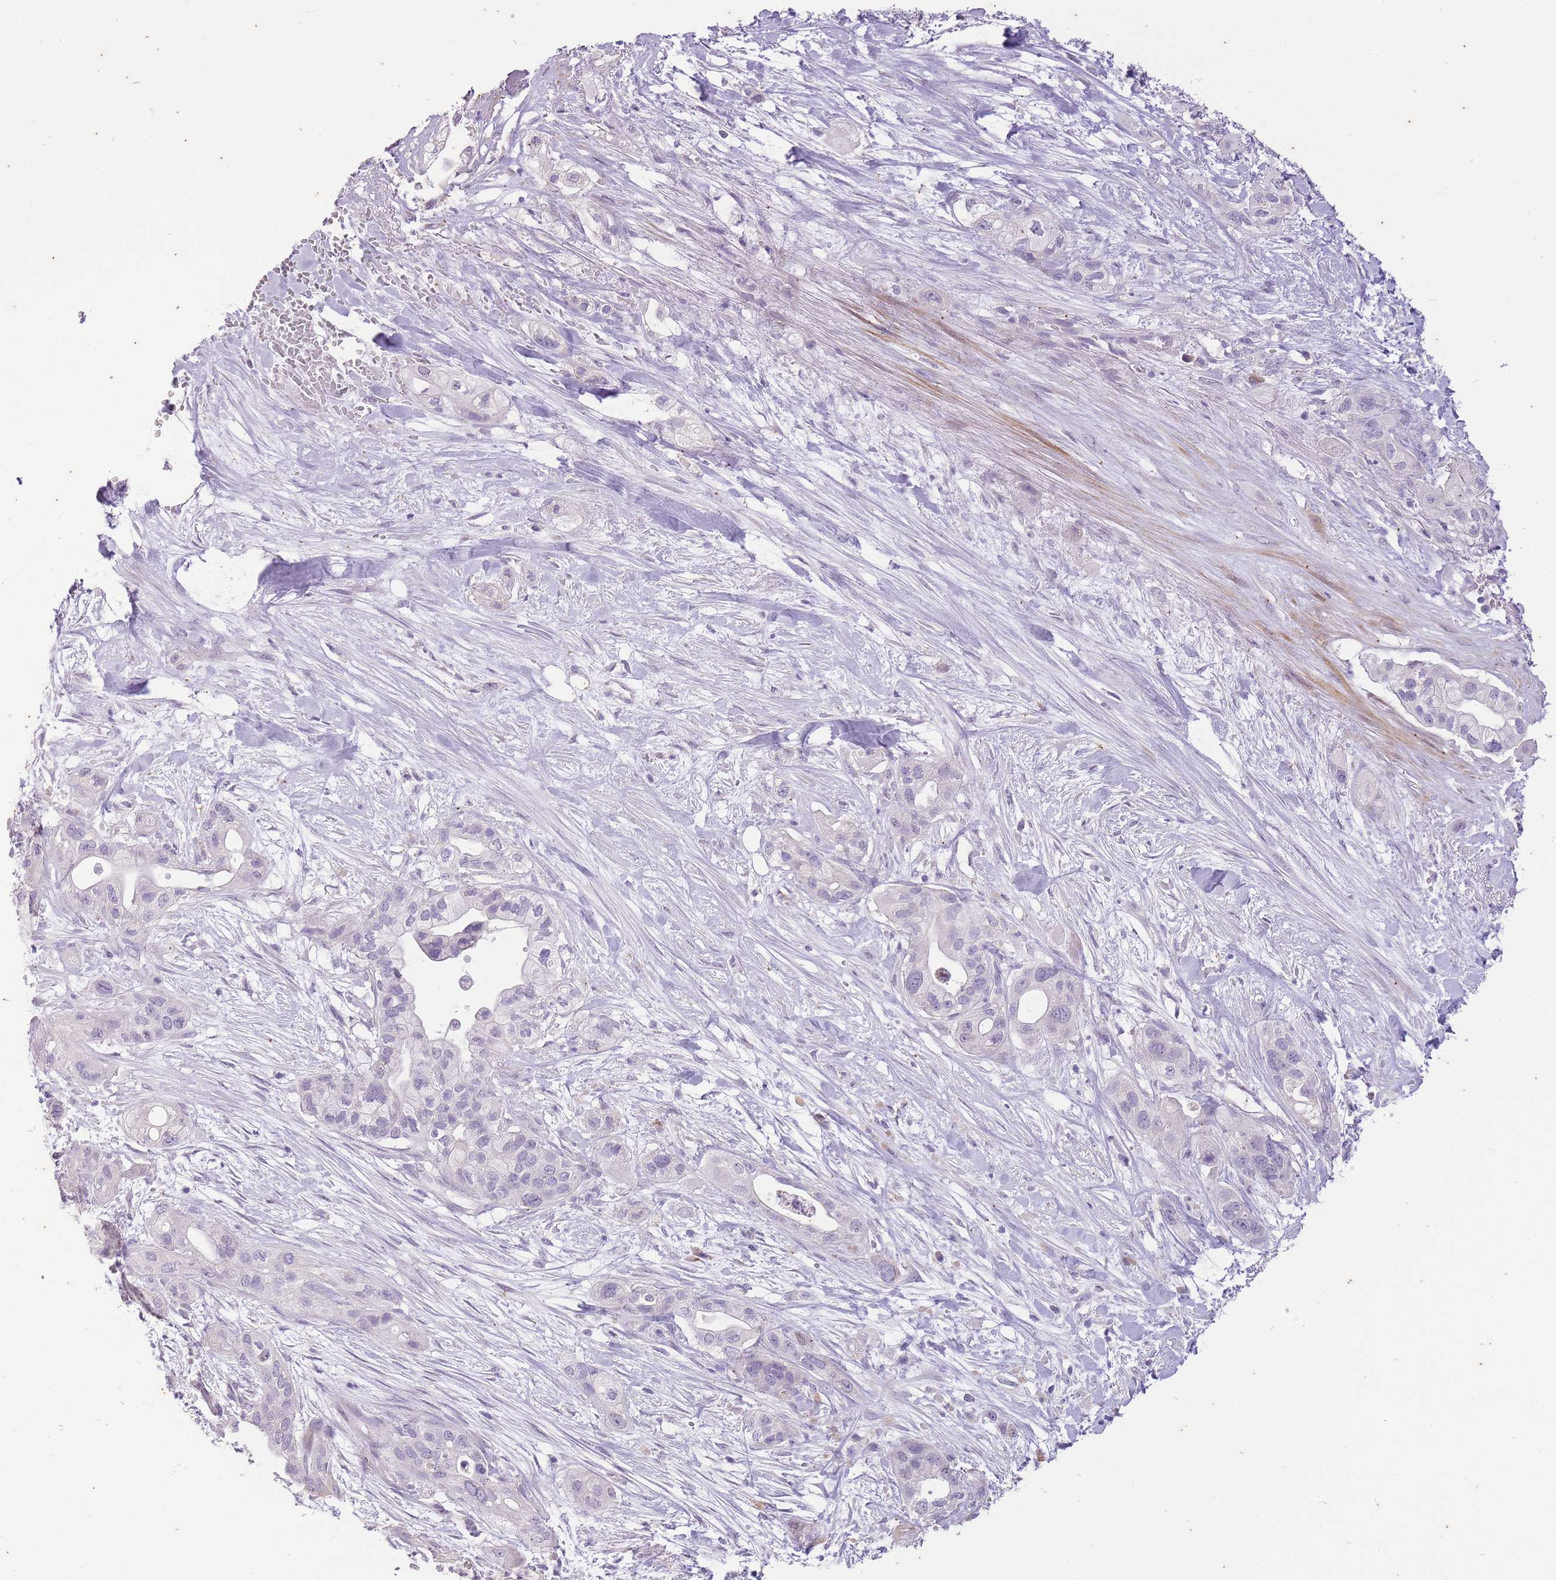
{"staining": {"intensity": "negative", "quantity": "none", "location": "none"}, "tissue": "pancreatic cancer", "cell_type": "Tumor cells", "image_type": "cancer", "snomed": [{"axis": "morphology", "description": "Adenocarcinoma, NOS"}, {"axis": "topography", "description": "Pancreas"}], "caption": "The histopathology image demonstrates no staining of tumor cells in pancreatic cancer.", "gene": "CNTNAP3", "patient": {"sex": "male", "age": 44}}